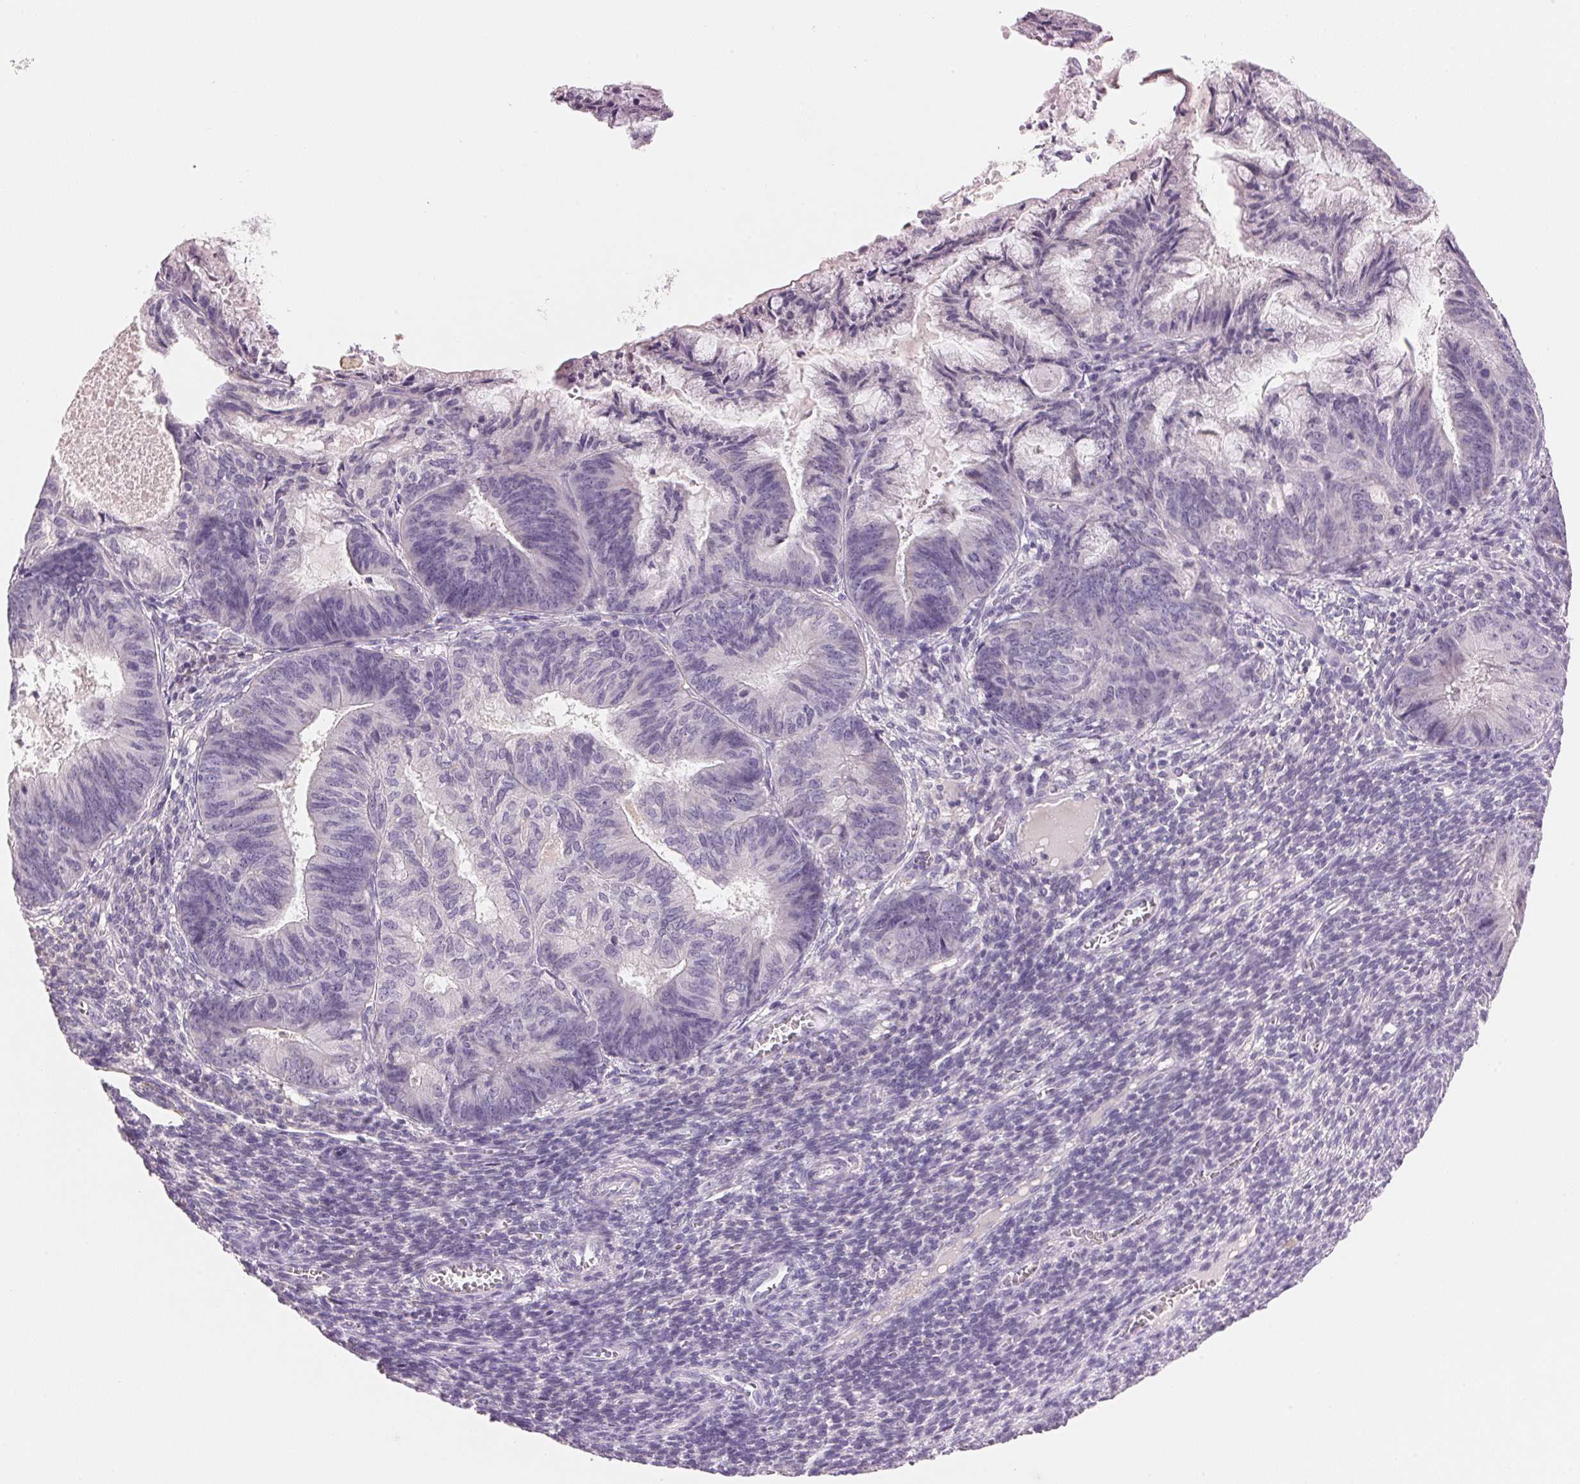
{"staining": {"intensity": "negative", "quantity": "none", "location": "none"}, "tissue": "endometrial cancer", "cell_type": "Tumor cells", "image_type": "cancer", "snomed": [{"axis": "morphology", "description": "Adenocarcinoma, NOS"}, {"axis": "topography", "description": "Endometrium"}], "caption": "IHC photomicrograph of neoplastic tissue: human endometrial cancer stained with DAB reveals no significant protein staining in tumor cells.", "gene": "CYP11B1", "patient": {"sex": "female", "age": 86}}